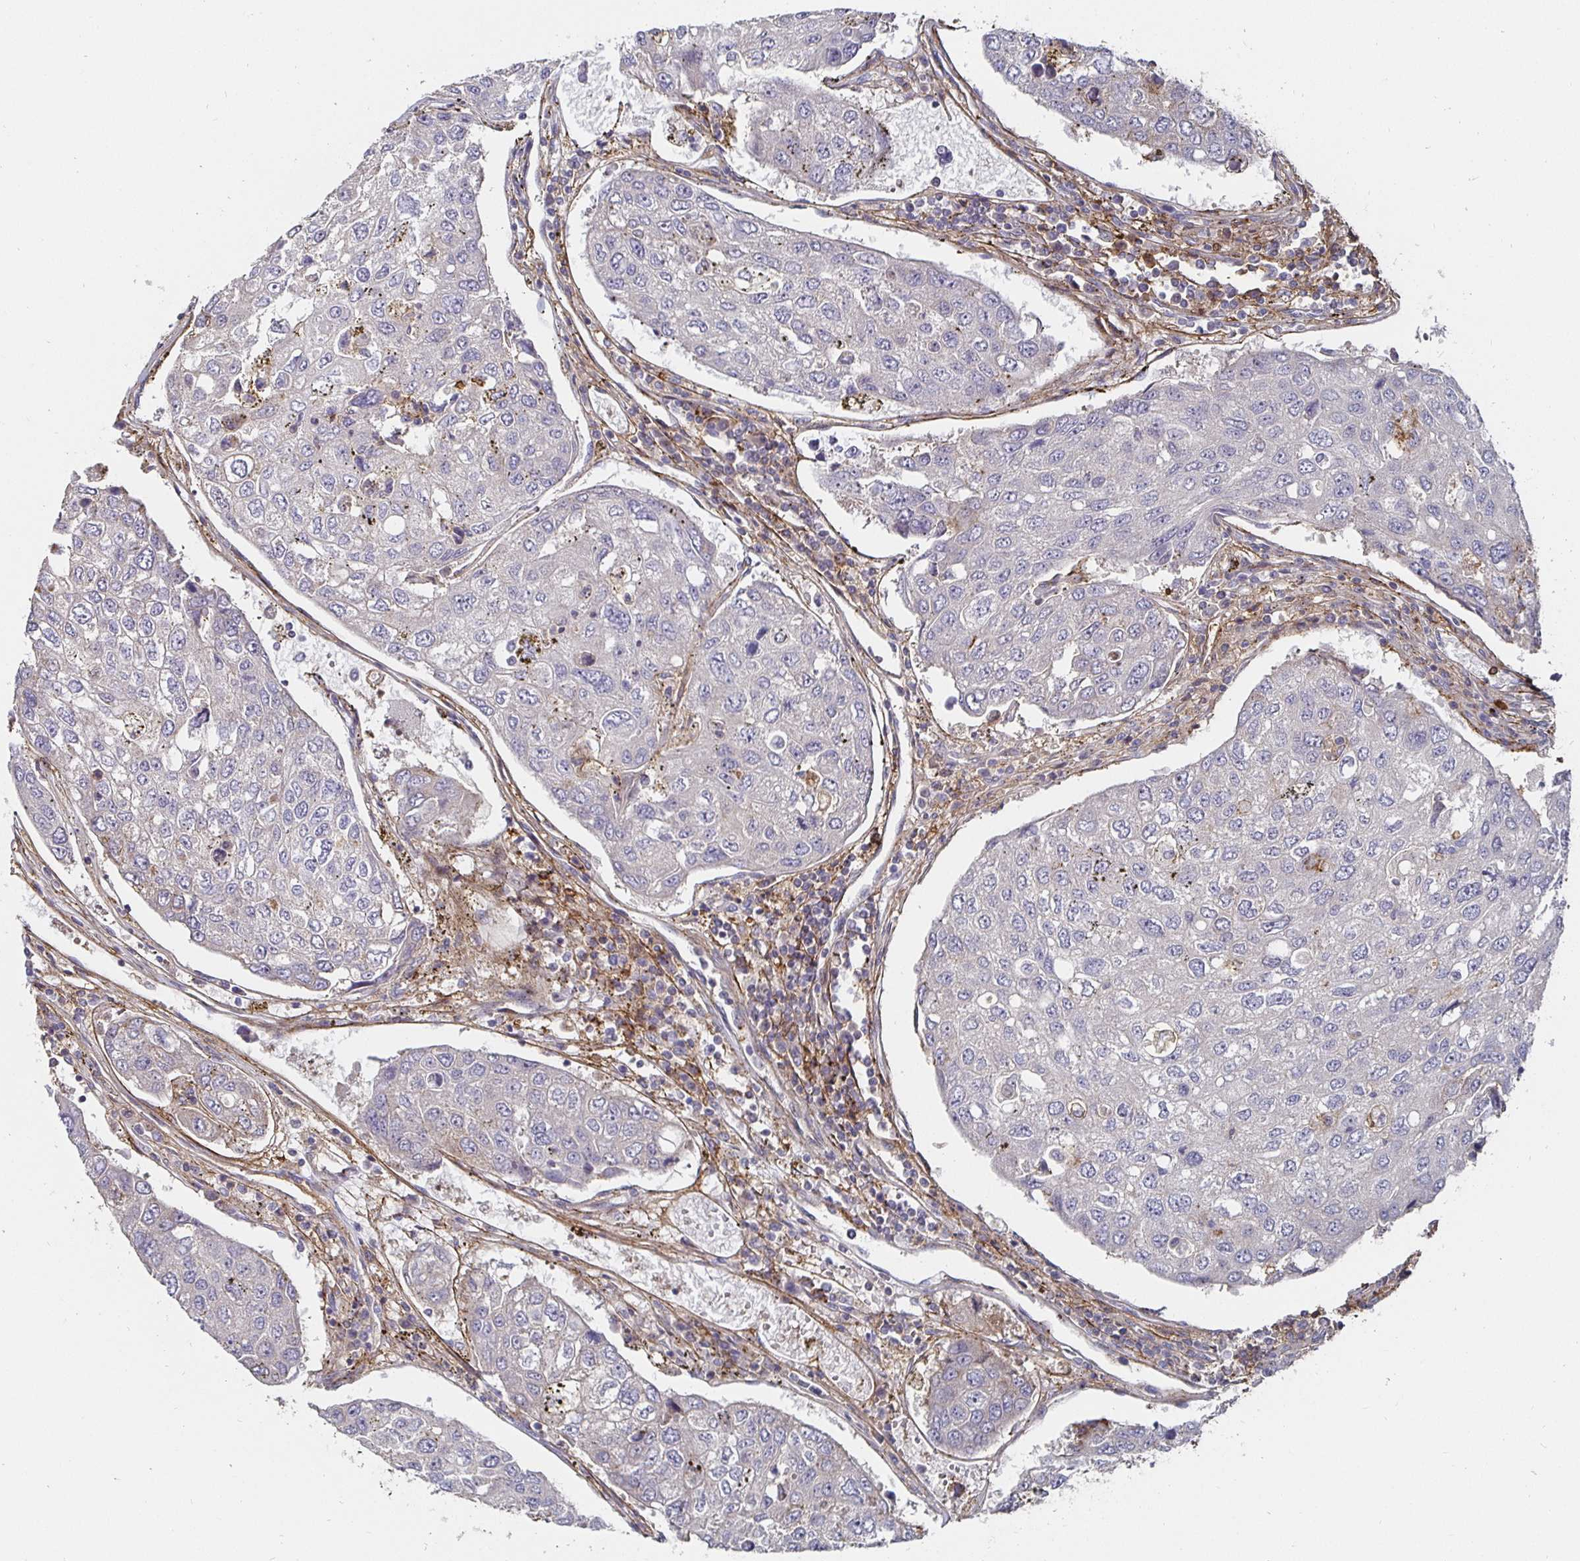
{"staining": {"intensity": "negative", "quantity": "none", "location": "none"}, "tissue": "urothelial cancer", "cell_type": "Tumor cells", "image_type": "cancer", "snomed": [{"axis": "morphology", "description": "Urothelial carcinoma, High grade"}, {"axis": "topography", "description": "Lymph node"}, {"axis": "topography", "description": "Urinary bladder"}], "caption": "High-grade urothelial carcinoma was stained to show a protein in brown. There is no significant staining in tumor cells. (DAB (3,3'-diaminobenzidine) immunohistochemistry with hematoxylin counter stain).", "gene": "GJA4", "patient": {"sex": "male", "age": 51}}